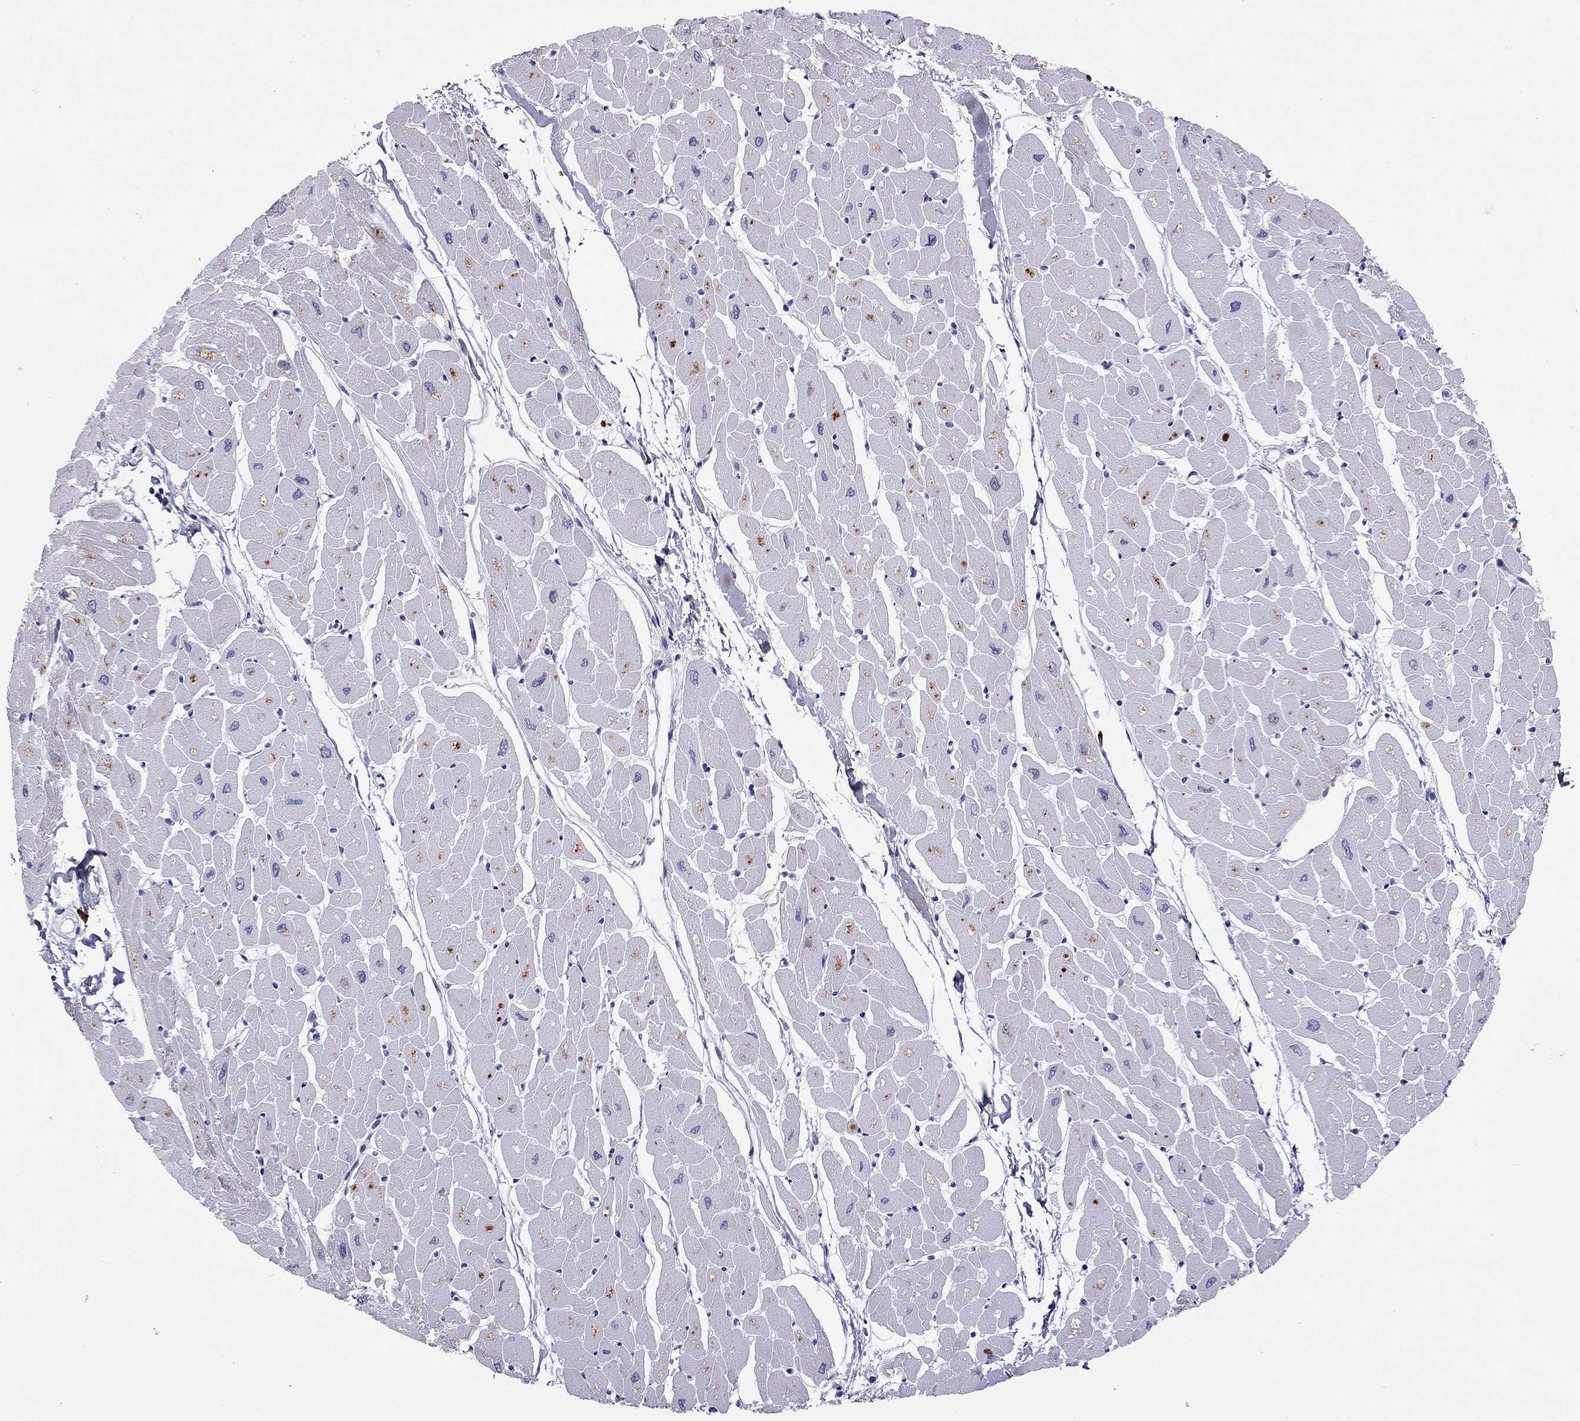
{"staining": {"intensity": "negative", "quantity": "none", "location": "none"}, "tissue": "heart muscle", "cell_type": "Cardiomyocytes", "image_type": "normal", "snomed": [{"axis": "morphology", "description": "Normal tissue, NOS"}, {"axis": "topography", "description": "Heart"}], "caption": "Human heart muscle stained for a protein using immunohistochemistry displays no staining in cardiomyocytes.", "gene": "C8orf88", "patient": {"sex": "male", "age": 57}}